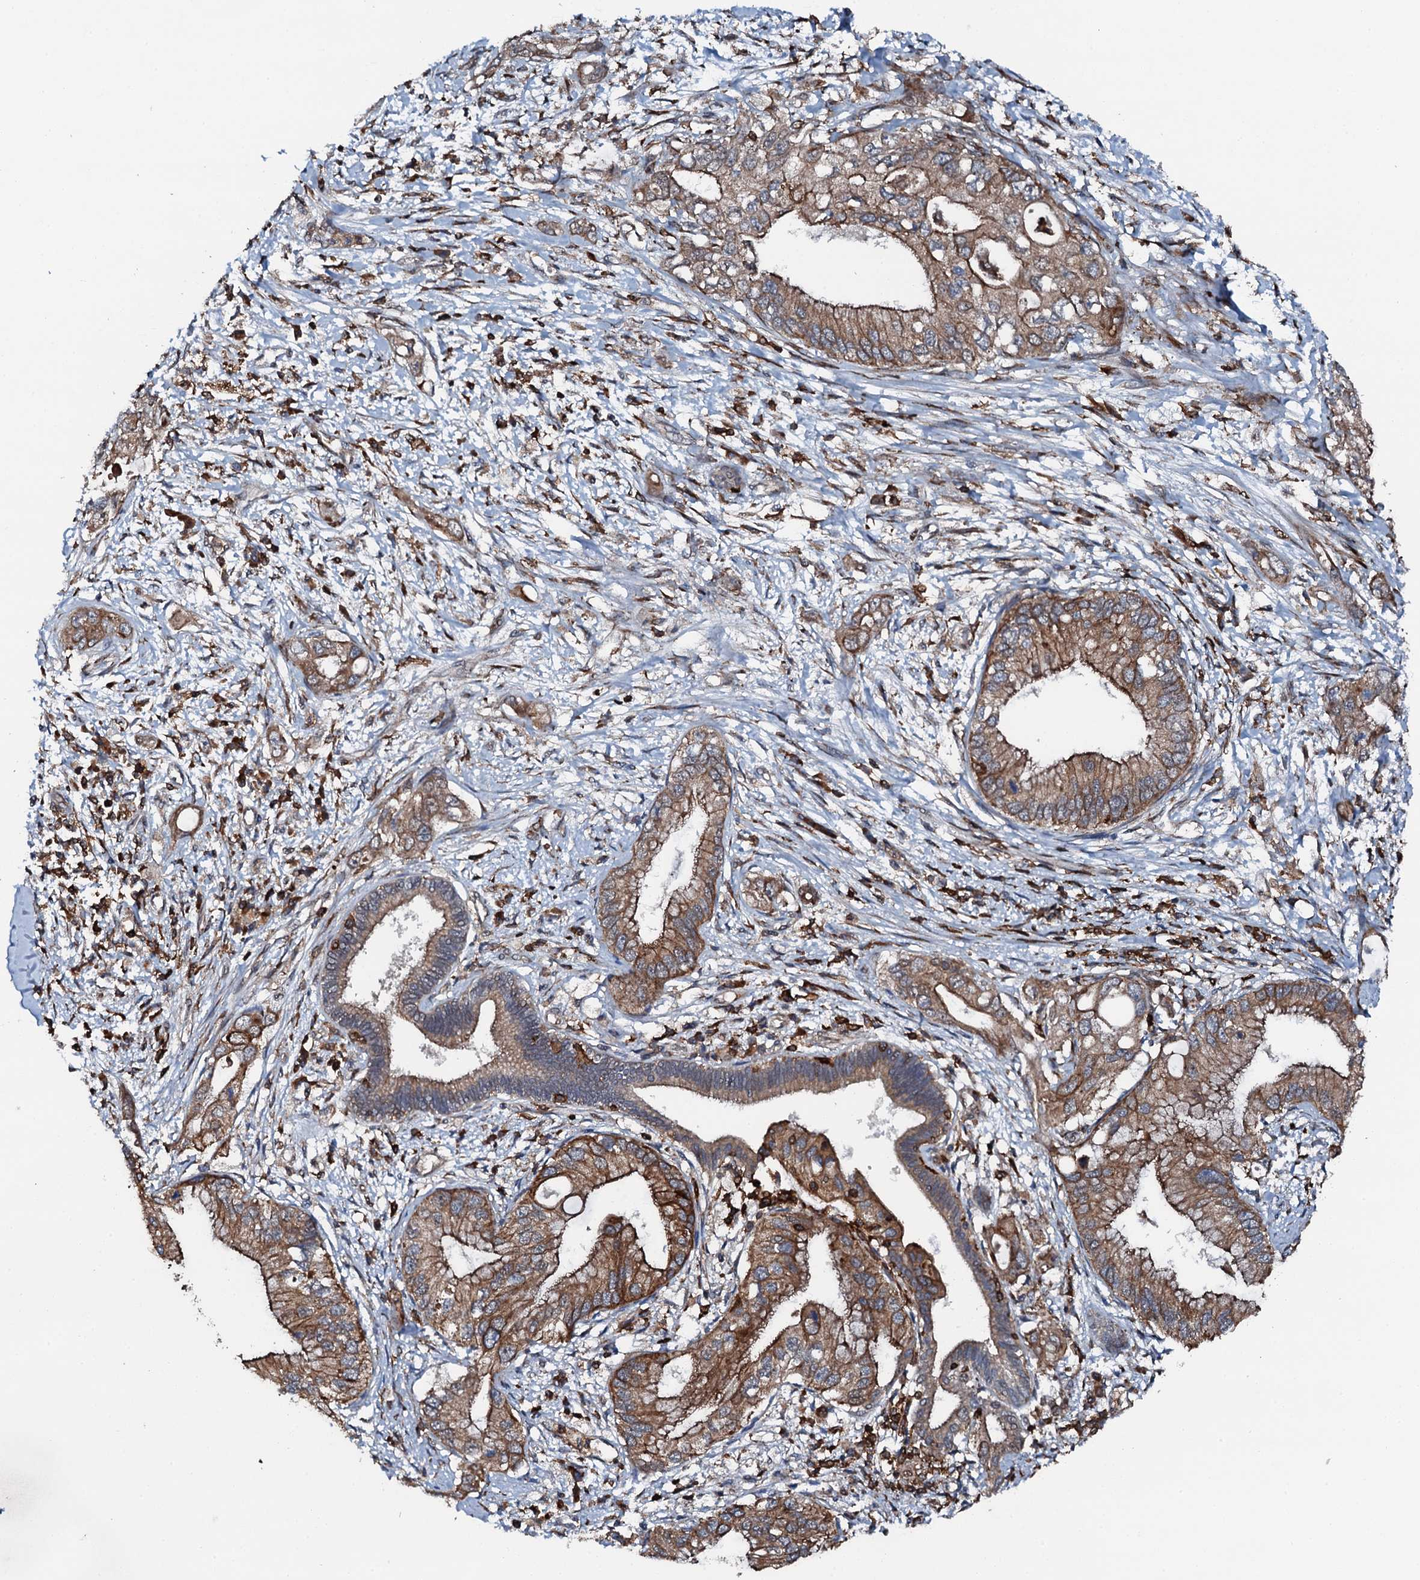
{"staining": {"intensity": "strong", "quantity": ">75%", "location": "cytoplasmic/membranous"}, "tissue": "pancreatic cancer", "cell_type": "Tumor cells", "image_type": "cancer", "snomed": [{"axis": "morphology", "description": "Inflammation, NOS"}, {"axis": "morphology", "description": "Adenocarcinoma, NOS"}, {"axis": "topography", "description": "Pancreas"}], "caption": "Strong cytoplasmic/membranous positivity is identified in approximately >75% of tumor cells in pancreatic adenocarcinoma. The protein of interest is stained brown, and the nuclei are stained in blue (DAB (3,3'-diaminobenzidine) IHC with brightfield microscopy, high magnification).", "gene": "EDC4", "patient": {"sex": "female", "age": 56}}